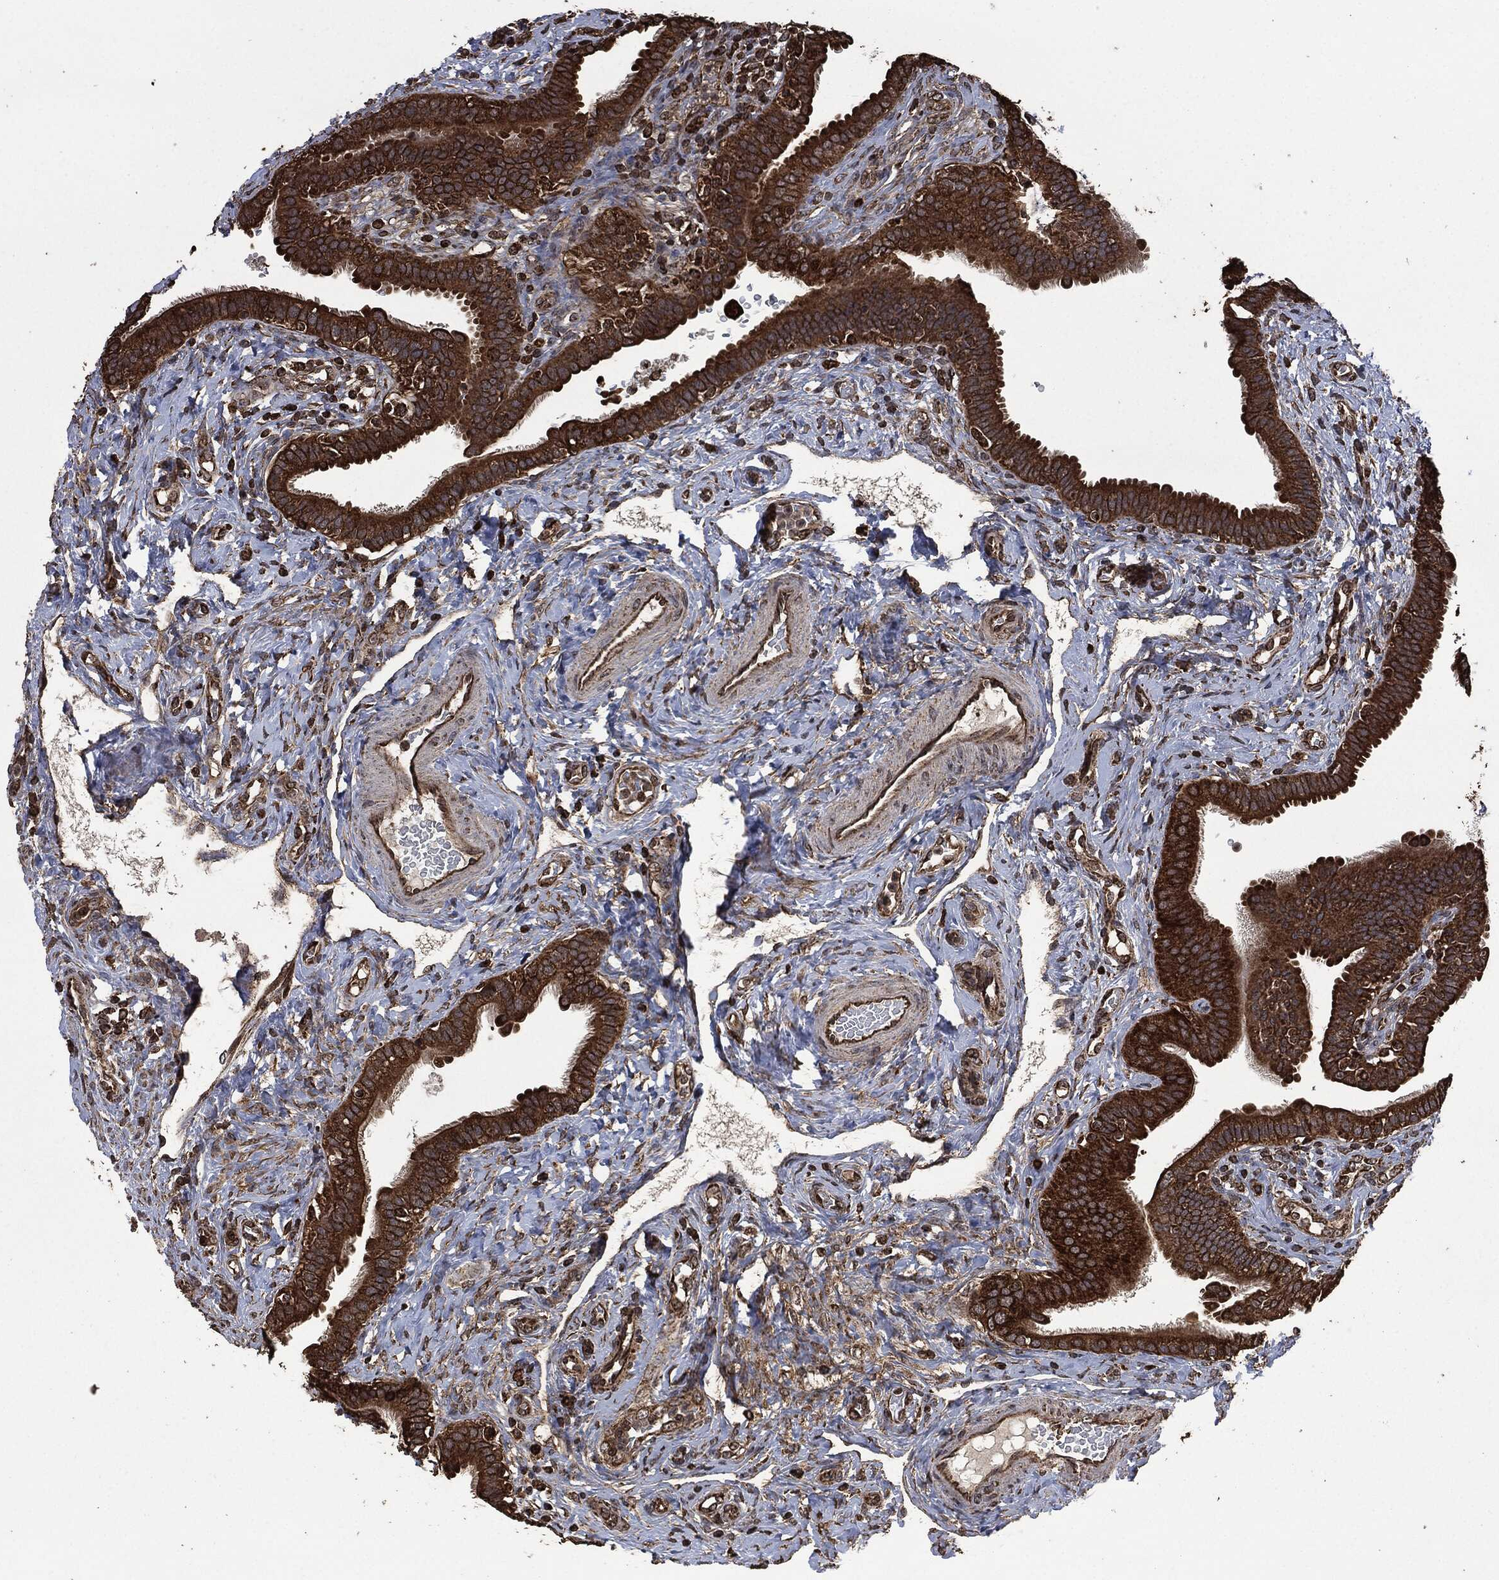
{"staining": {"intensity": "strong", "quantity": ">75%", "location": "cytoplasmic/membranous"}, "tissue": "fallopian tube", "cell_type": "Glandular cells", "image_type": "normal", "snomed": [{"axis": "morphology", "description": "Normal tissue, NOS"}, {"axis": "topography", "description": "Fallopian tube"}], "caption": "The immunohistochemical stain labels strong cytoplasmic/membranous staining in glandular cells of unremarkable fallopian tube. (Stains: DAB (3,3'-diaminobenzidine) in brown, nuclei in blue, Microscopy: brightfield microscopy at high magnification).", "gene": "LIG3", "patient": {"sex": "female", "age": 41}}